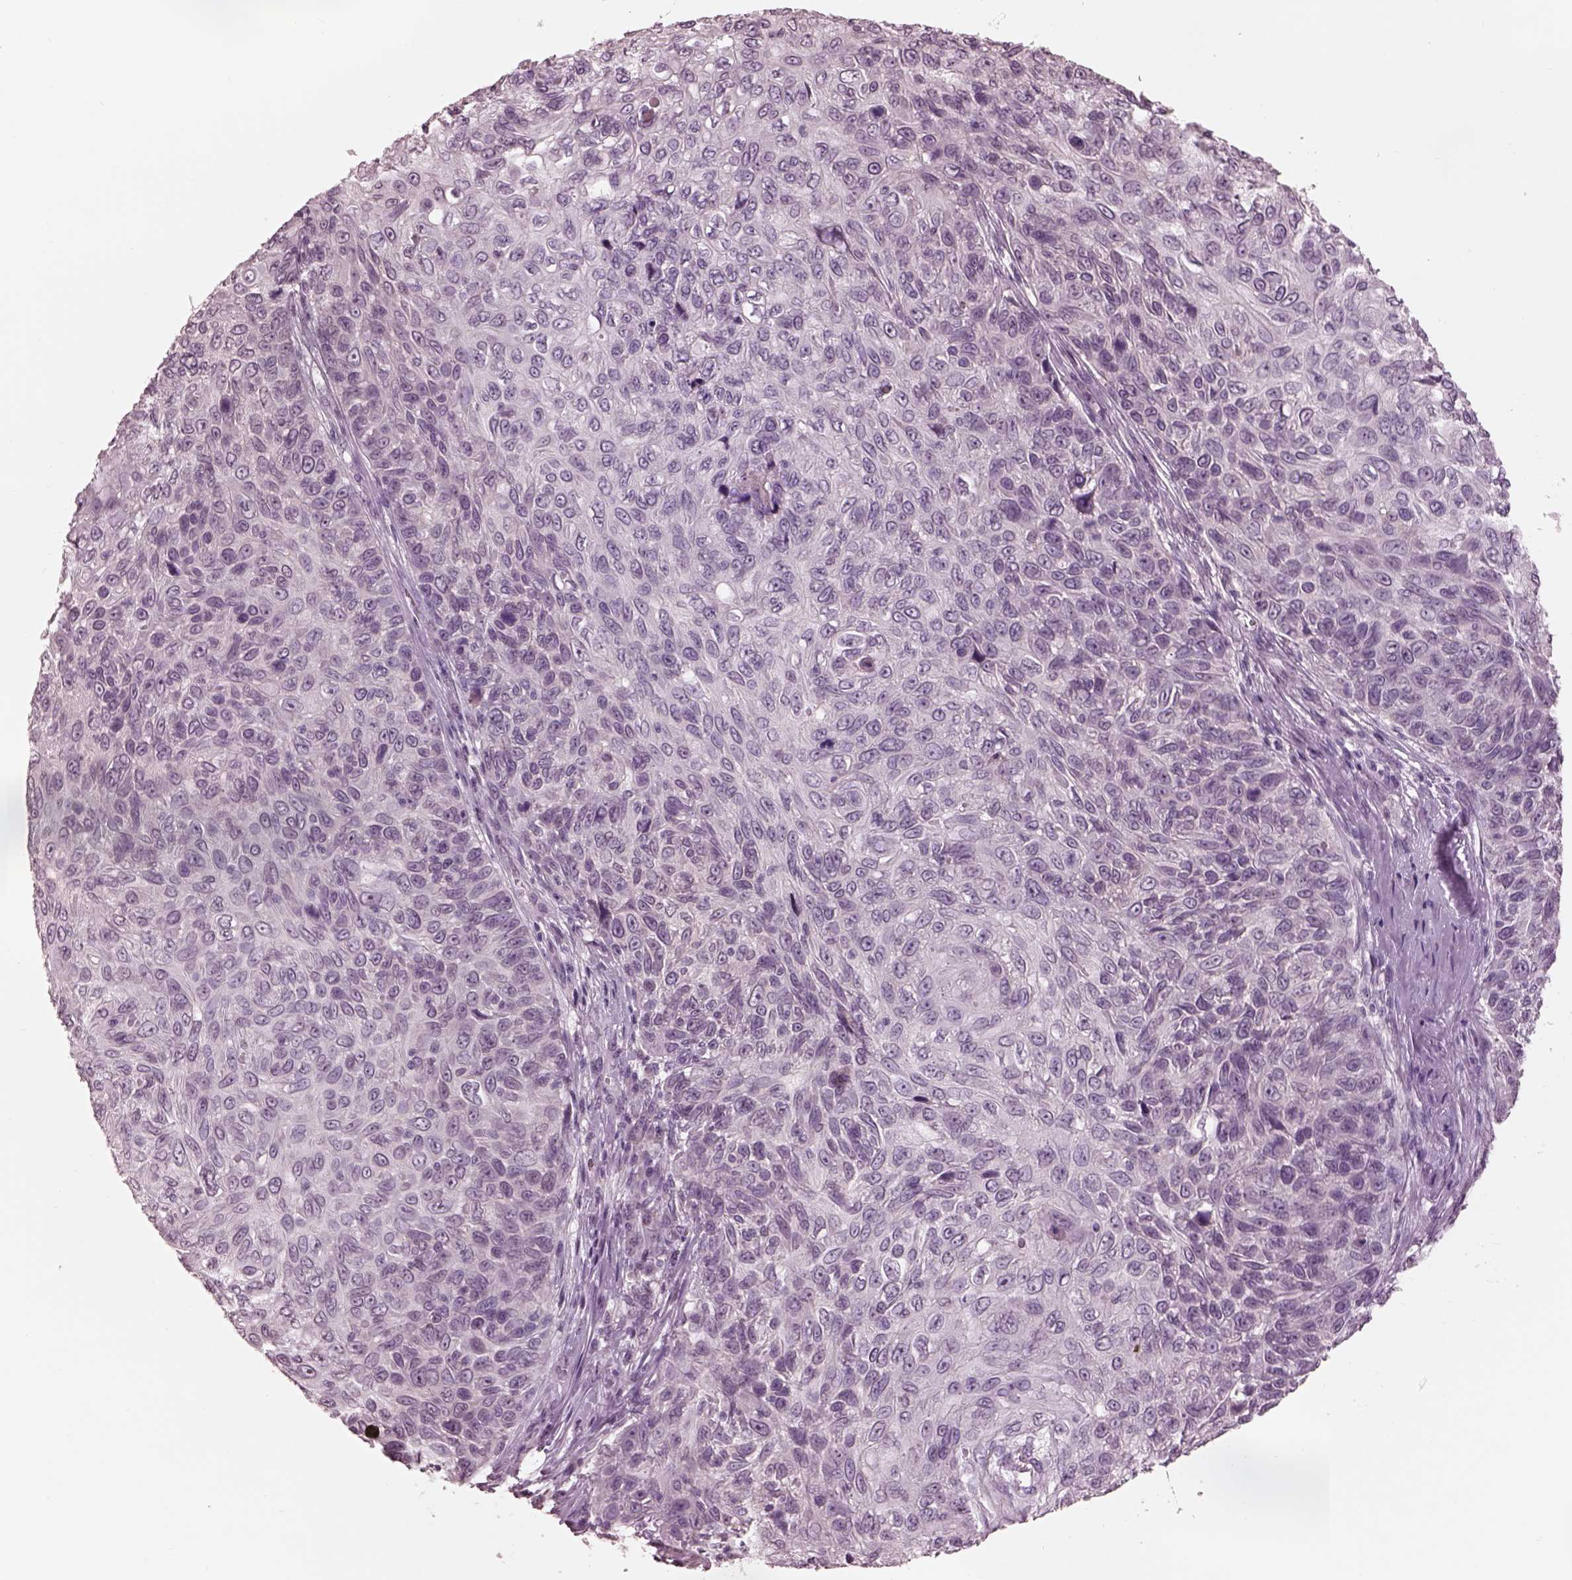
{"staining": {"intensity": "negative", "quantity": "none", "location": "none"}, "tissue": "skin cancer", "cell_type": "Tumor cells", "image_type": "cancer", "snomed": [{"axis": "morphology", "description": "Squamous cell carcinoma, NOS"}, {"axis": "topography", "description": "Skin"}], "caption": "Protein analysis of squamous cell carcinoma (skin) reveals no significant positivity in tumor cells.", "gene": "GARIN4", "patient": {"sex": "male", "age": 92}}